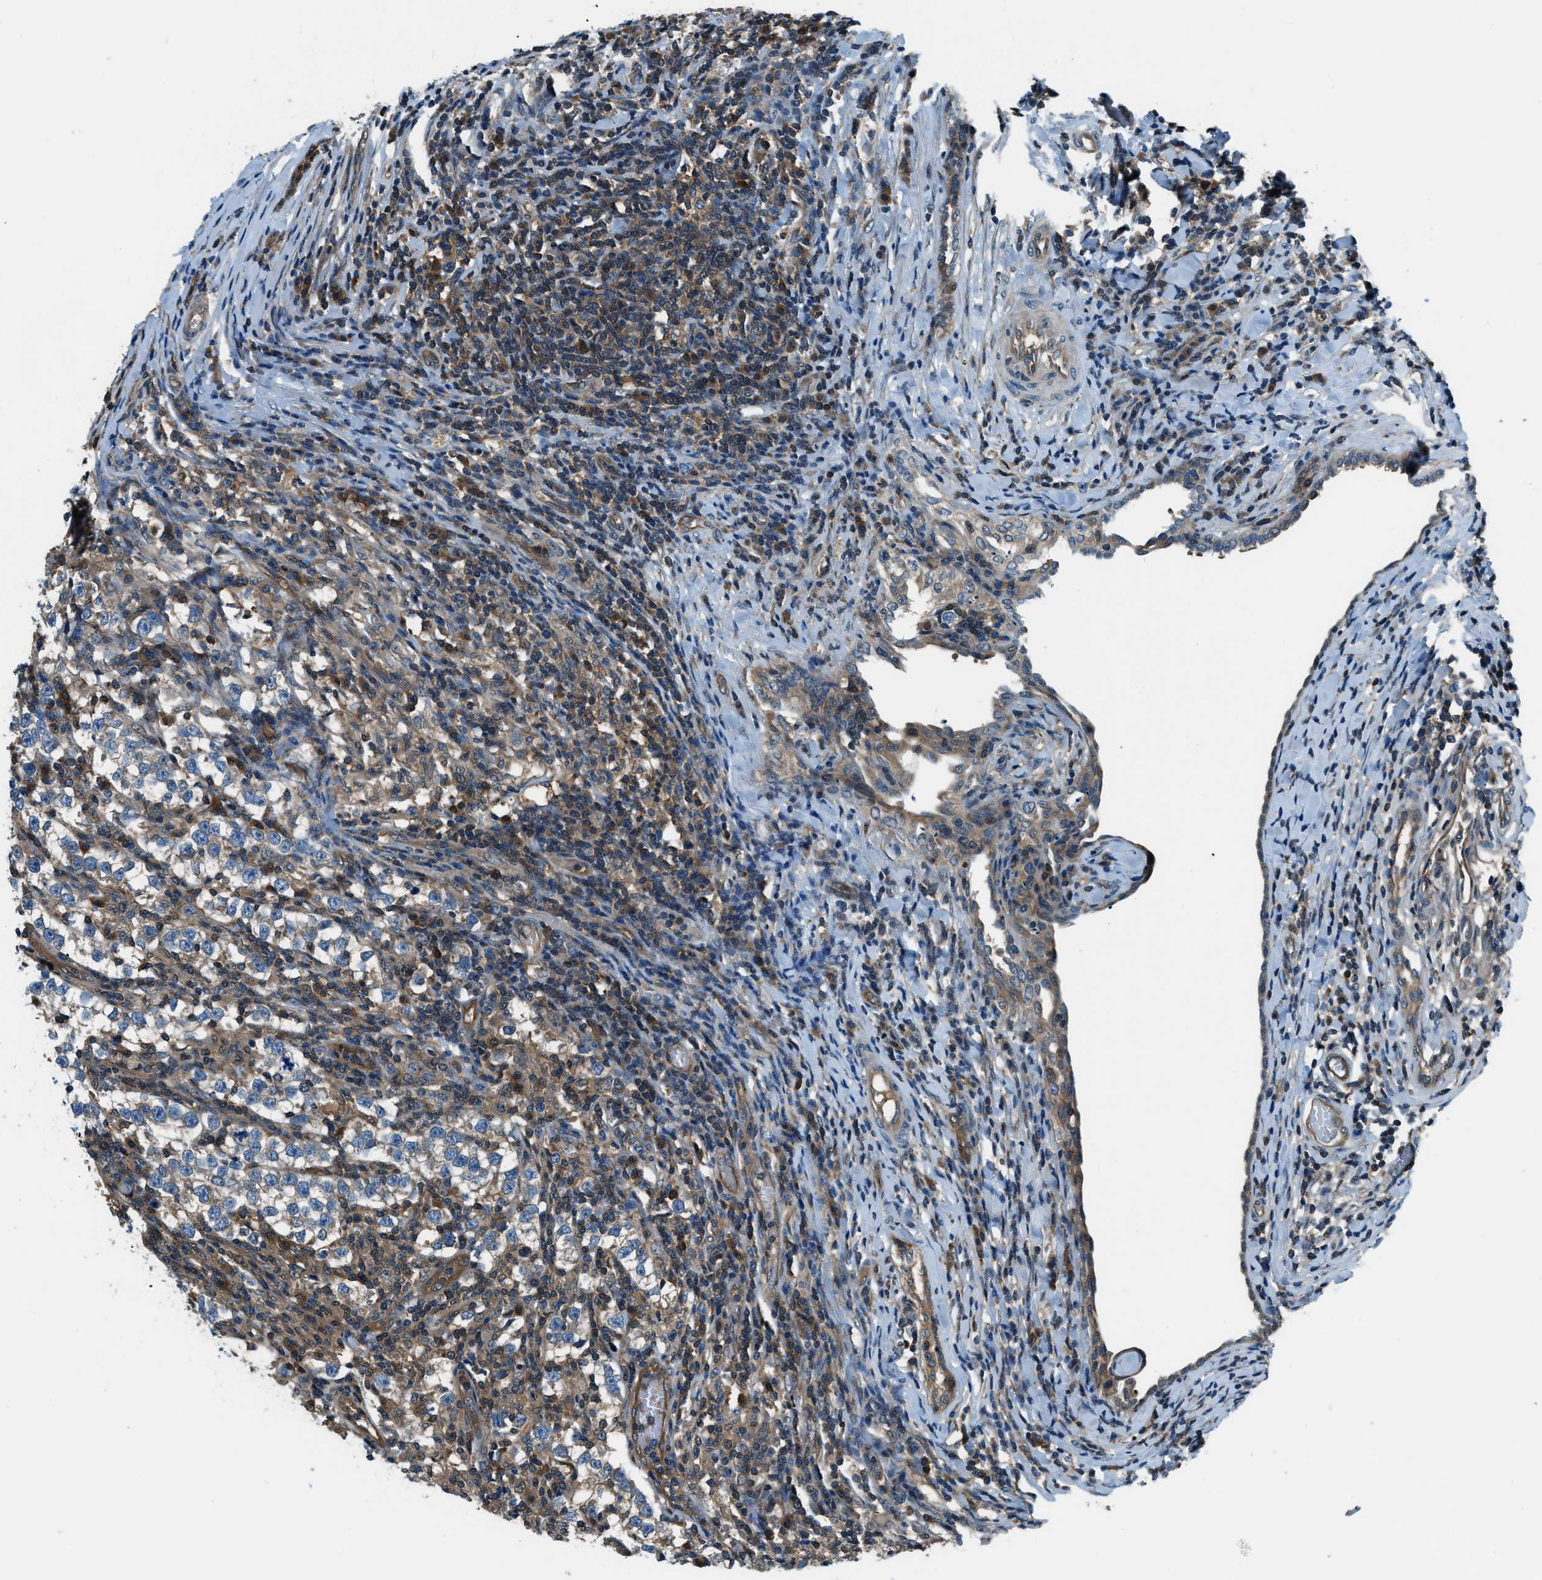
{"staining": {"intensity": "negative", "quantity": "none", "location": "none"}, "tissue": "testis cancer", "cell_type": "Tumor cells", "image_type": "cancer", "snomed": [{"axis": "morphology", "description": "Normal tissue, NOS"}, {"axis": "morphology", "description": "Seminoma, NOS"}, {"axis": "topography", "description": "Testis"}], "caption": "This is an IHC micrograph of seminoma (testis). There is no positivity in tumor cells.", "gene": "HEBP2", "patient": {"sex": "male", "age": 43}}